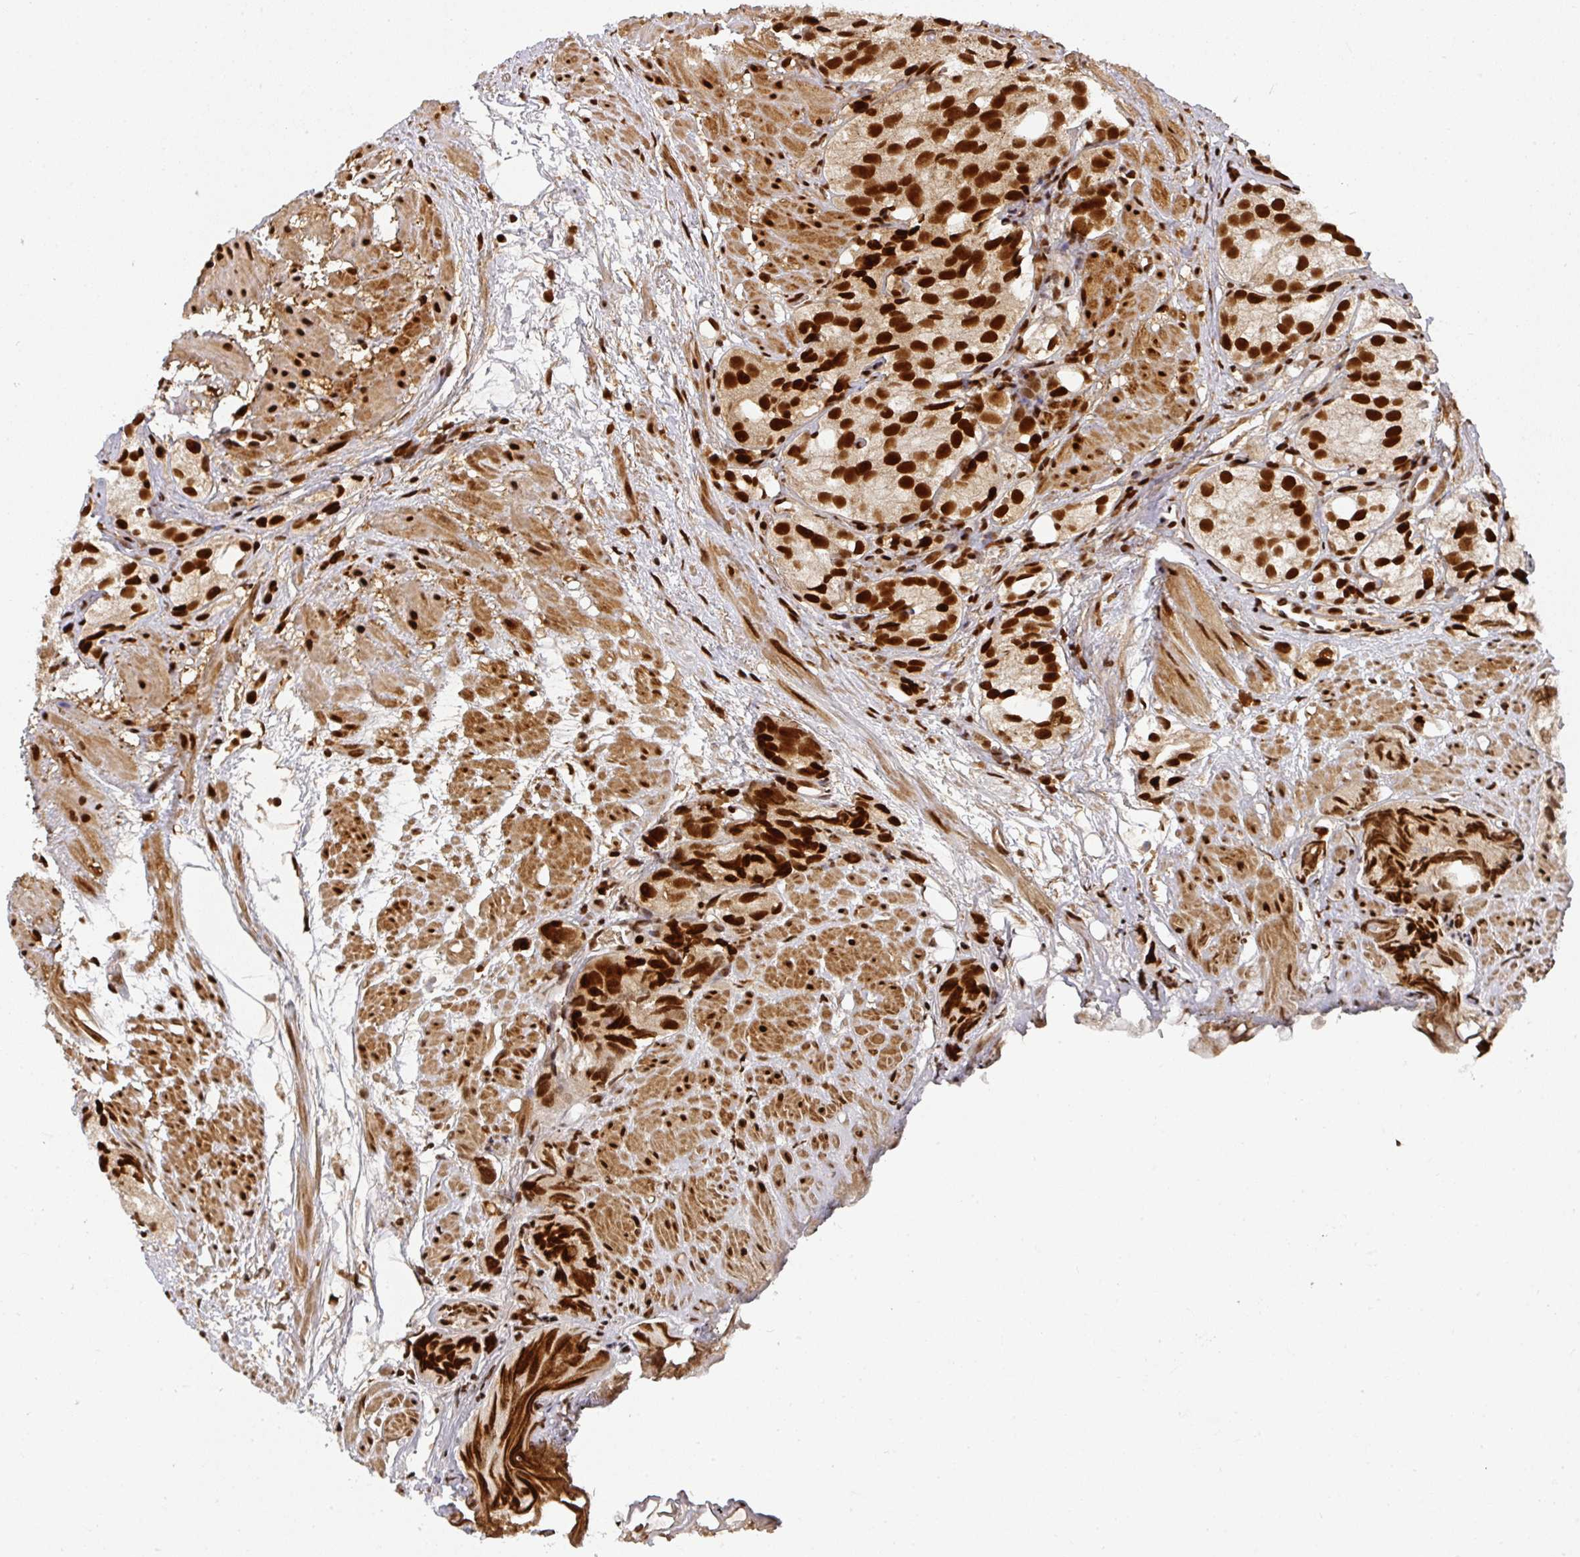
{"staining": {"intensity": "strong", "quantity": ">75%", "location": "nuclear"}, "tissue": "prostate cancer", "cell_type": "Tumor cells", "image_type": "cancer", "snomed": [{"axis": "morphology", "description": "Adenocarcinoma, High grade"}, {"axis": "topography", "description": "Prostate"}], "caption": "The histopathology image shows staining of high-grade adenocarcinoma (prostate), revealing strong nuclear protein expression (brown color) within tumor cells.", "gene": "DIDO1", "patient": {"sex": "male", "age": 82}}